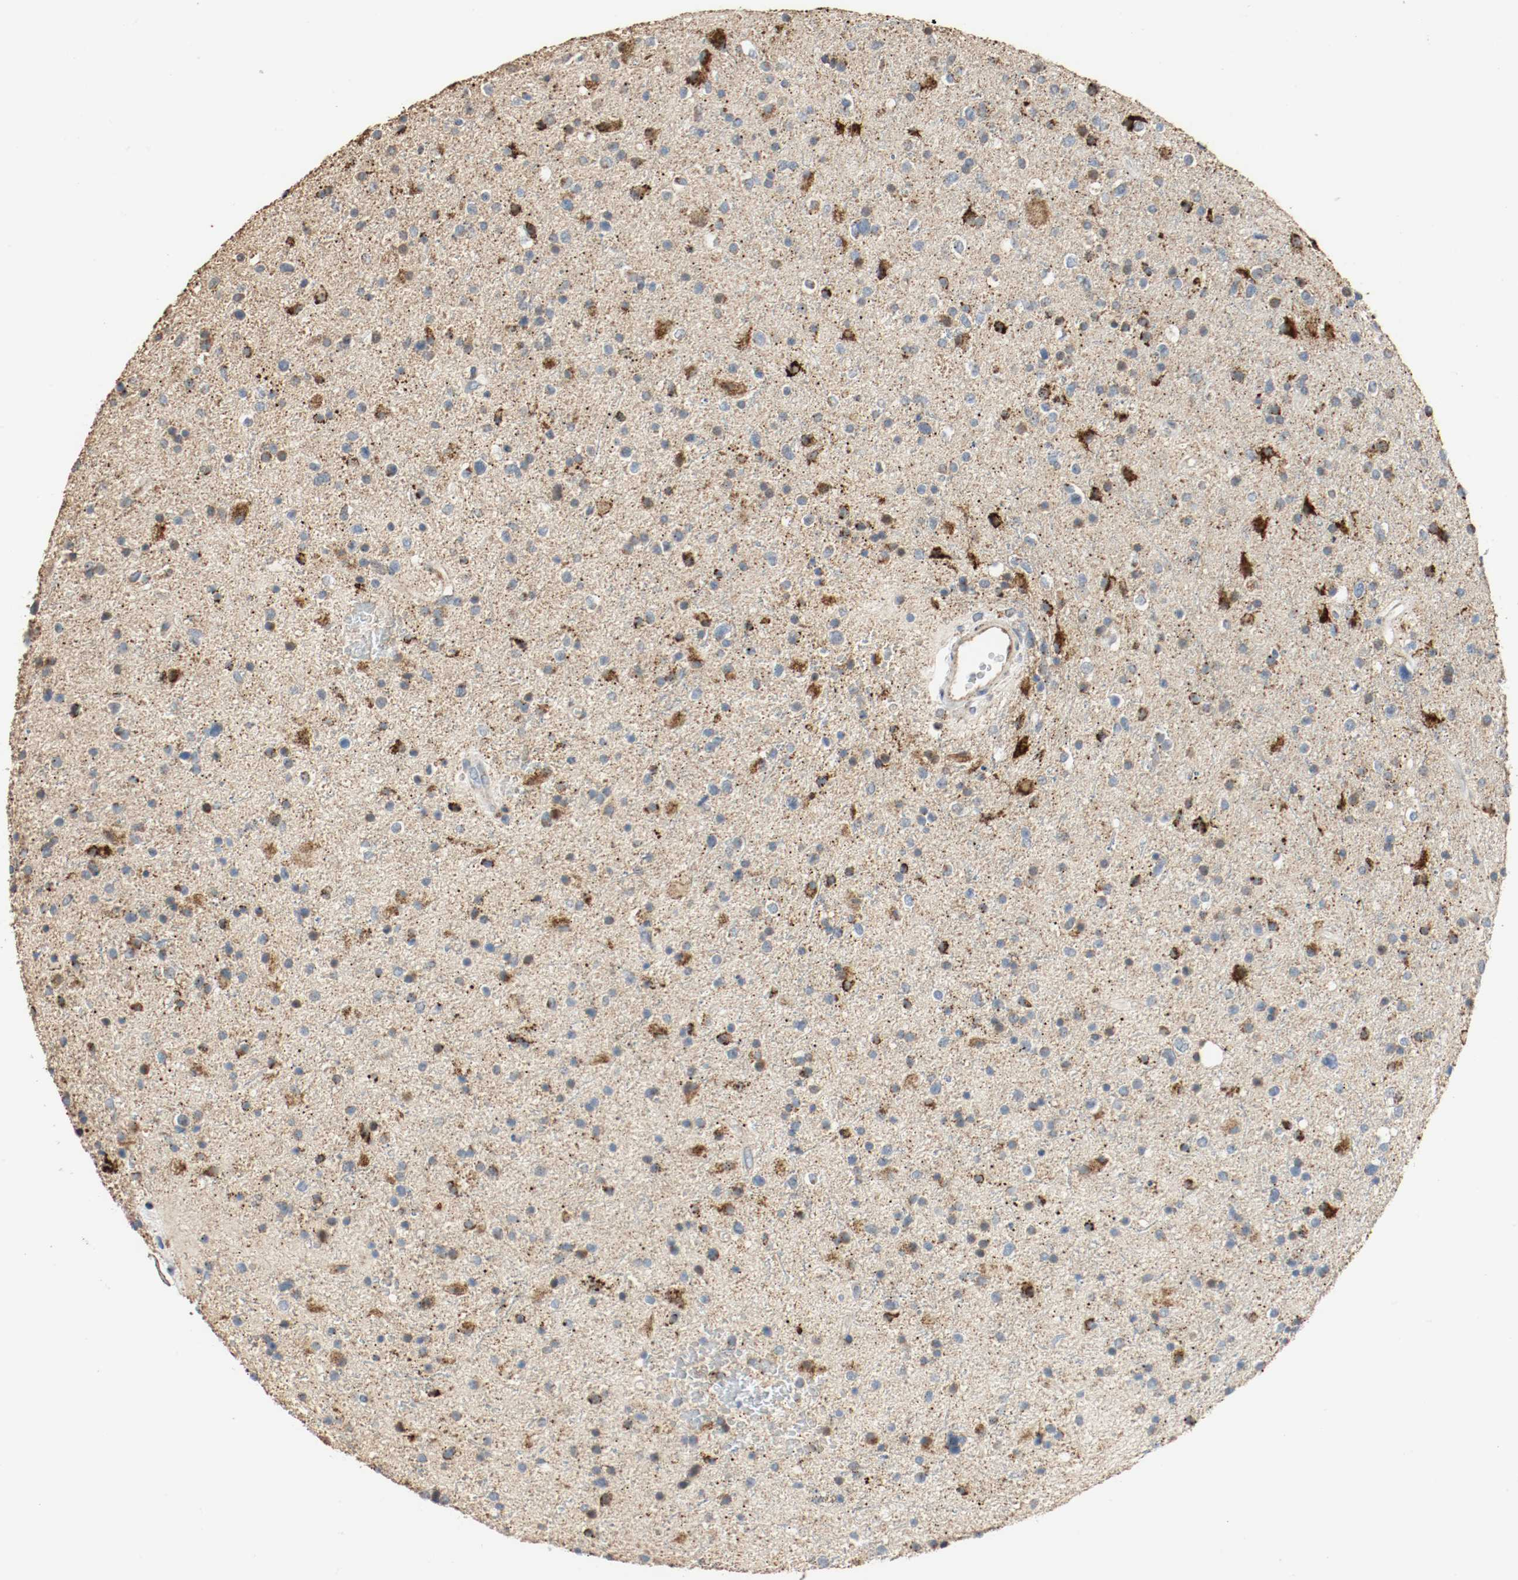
{"staining": {"intensity": "strong", "quantity": "25%-75%", "location": "cytoplasmic/membranous"}, "tissue": "glioma", "cell_type": "Tumor cells", "image_type": "cancer", "snomed": [{"axis": "morphology", "description": "Glioma, malignant, High grade"}, {"axis": "topography", "description": "Brain"}], "caption": "Approximately 25%-75% of tumor cells in human malignant high-grade glioma show strong cytoplasmic/membranous protein positivity as visualized by brown immunohistochemical staining.", "gene": "ALDH4A1", "patient": {"sex": "male", "age": 33}}